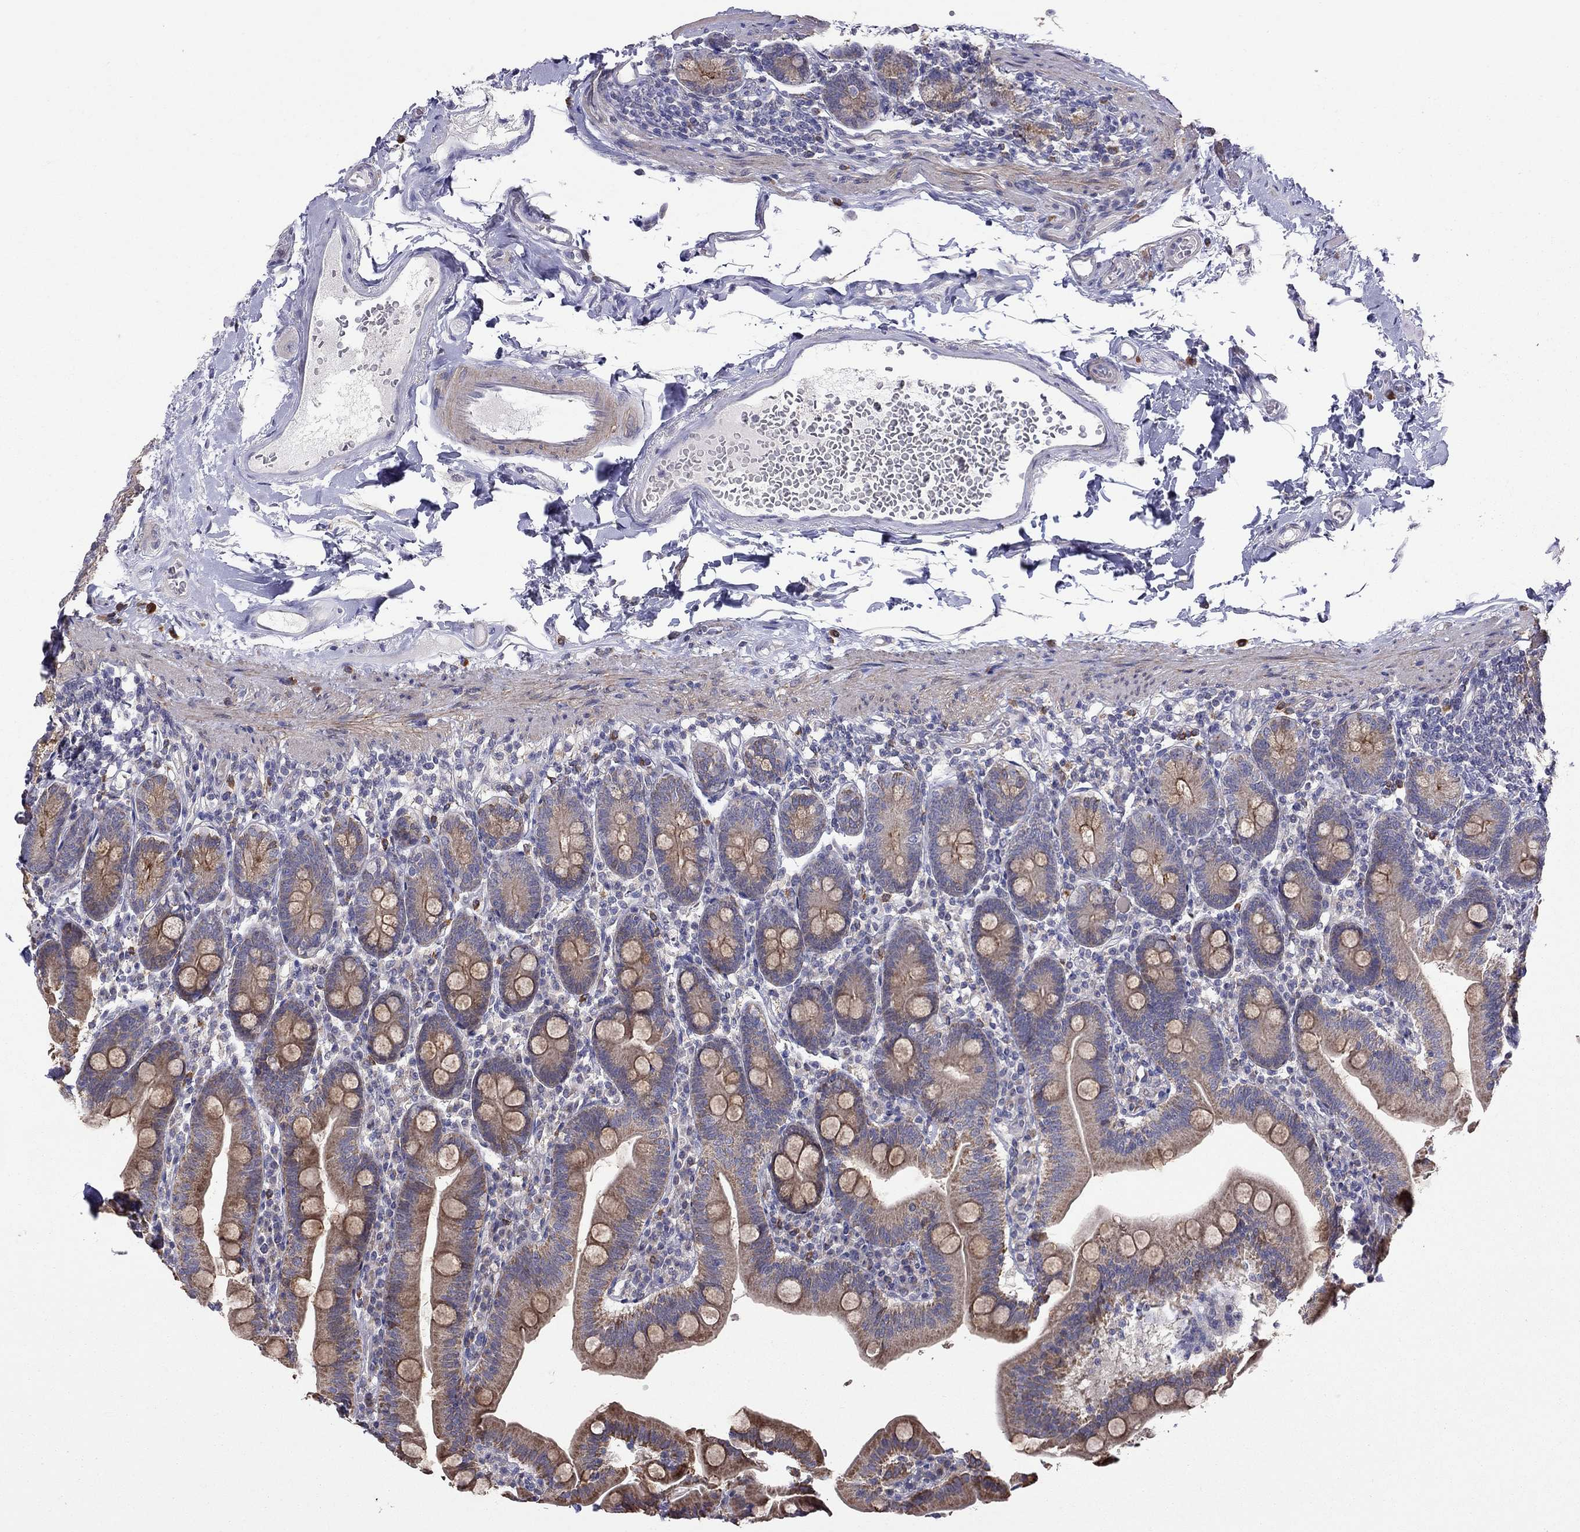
{"staining": {"intensity": "strong", "quantity": "25%-75%", "location": "cytoplasmic/membranous"}, "tissue": "duodenum", "cell_type": "Glandular cells", "image_type": "normal", "snomed": [{"axis": "morphology", "description": "Normal tissue, NOS"}, {"axis": "topography", "description": "Duodenum"}], "caption": "A high amount of strong cytoplasmic/membranous staining is appreciated in approximately 25%-75% of glandular cells in benign duodenum.", "gene": "SYTL2", "patient": {"sex": "female", "age": 67}}